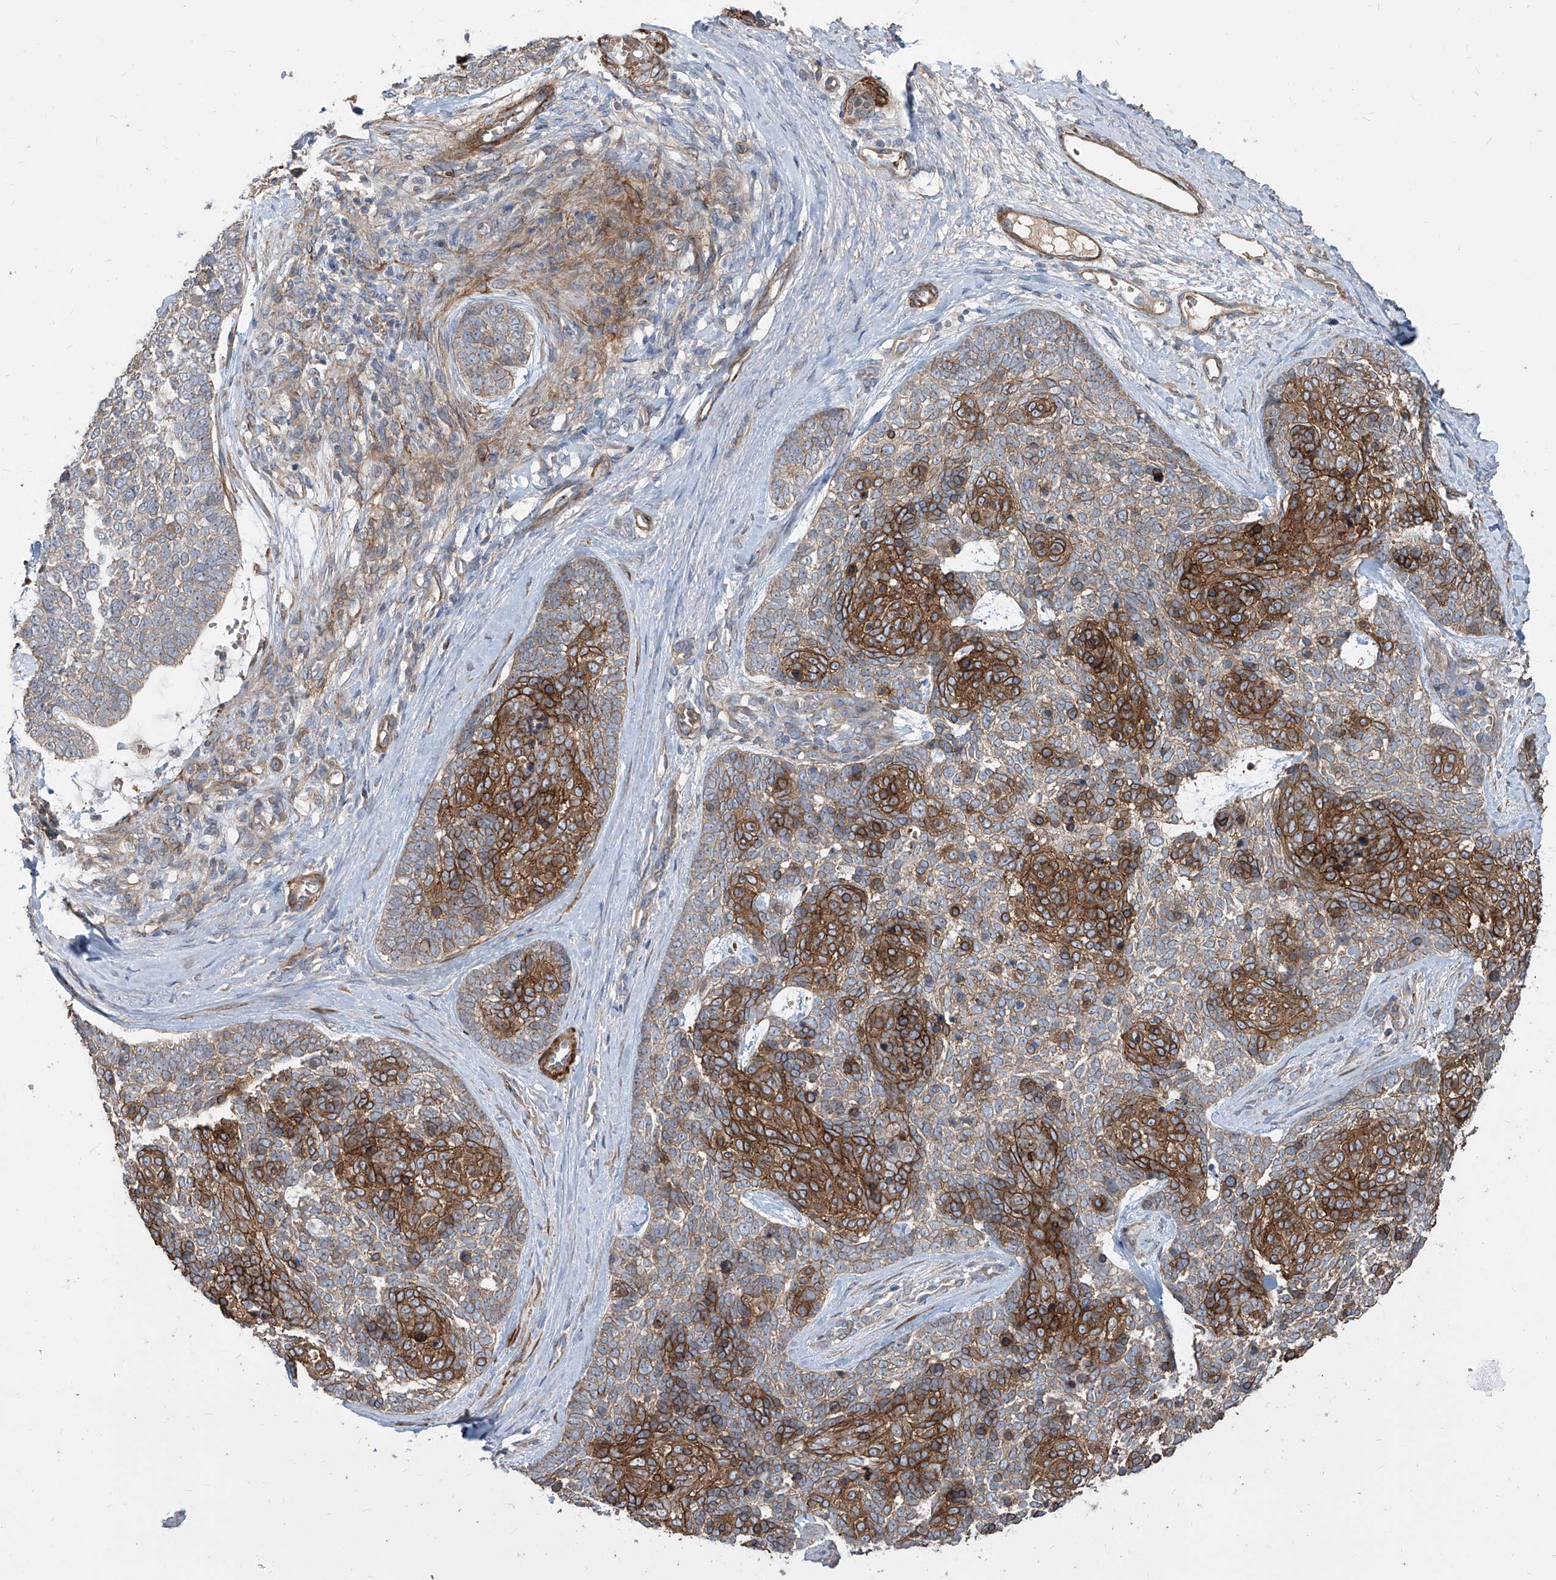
{"staining": {"intensity": "strong", "quantity": "25%-75%", "location": "cytoplasmic/membranous"}, "tissue": "skin cancer", "cell_type": "Tumor cells", "image_type": "cancer", "snomed": [{"axis": "morphology", "description": "Basal cell carcinoma"}, {"axis": "topography", "description": "Skin"}], "caption": "Brown immunohistochemical staining in skin cancer (basal cell carcinoma) displays strong cytoplasmic/membranous expression in approximately 25%-75% of tumor cells.", "gene": "FAM83B", "patient": {"sex": "female", "age": 81}}